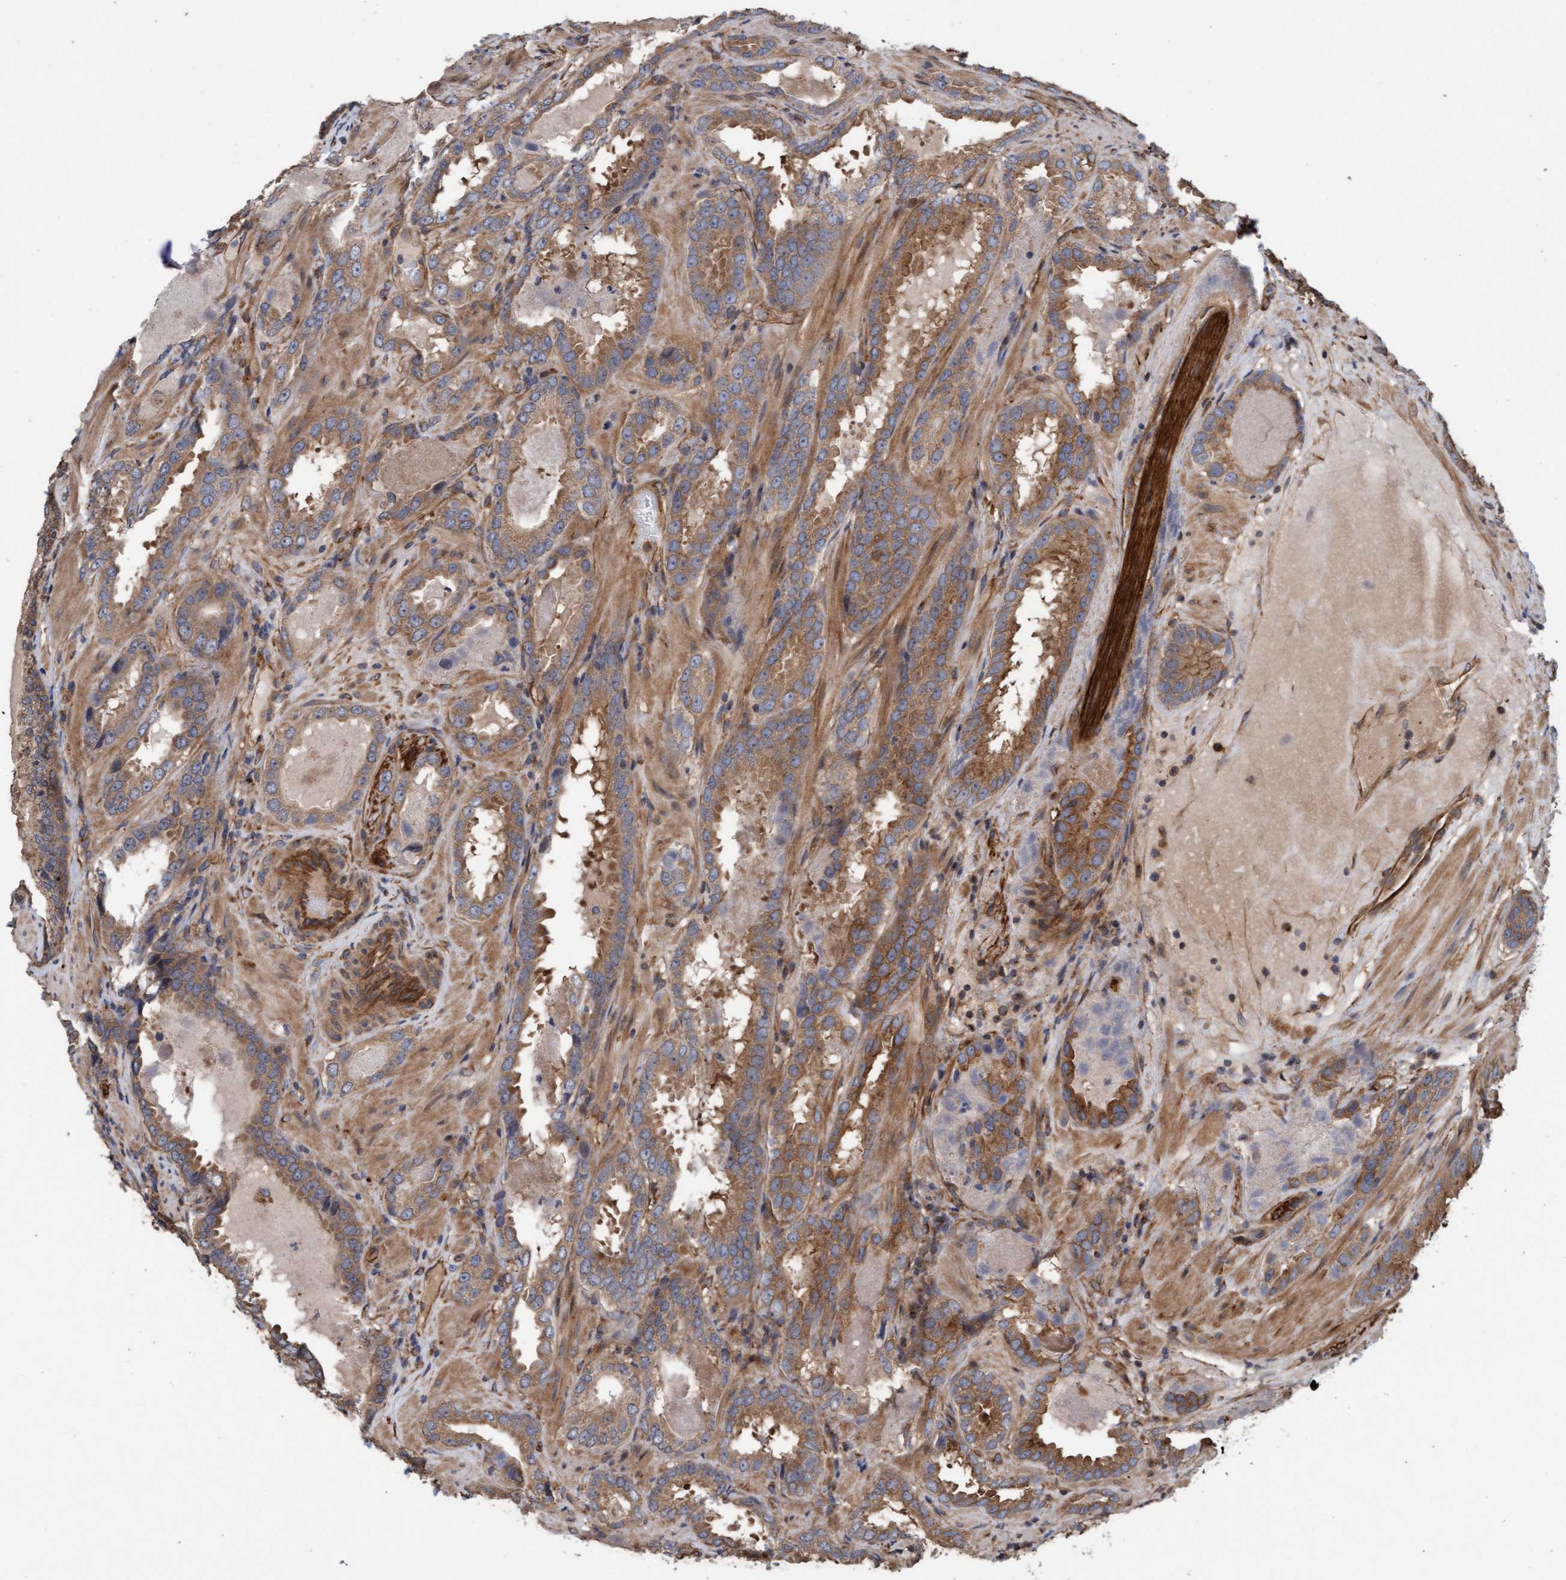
{"staining": {"intensity": "moderate", "quantity": ">75%", "location": "cytoplasmic/membranous"}, "tissue": "prostate cancer", "cell_type": "Tumor cells", "image_type": "cancer", "snomed": [{"axis": "morphology", "description": "Adenocarcinoma, Low grade"}, {"axis": "topography", "description": "Prostate"}], "caption": "There is medium levels of moderate cytoplasmic/membranous staining in tumor cells of prostate cancer (low-grade adenocarcinoma), as demonstrated by immunohistochemical staining (brown color).", "gene": "CDC42EP4", "patient": {"sex": "male", "age": 51}}